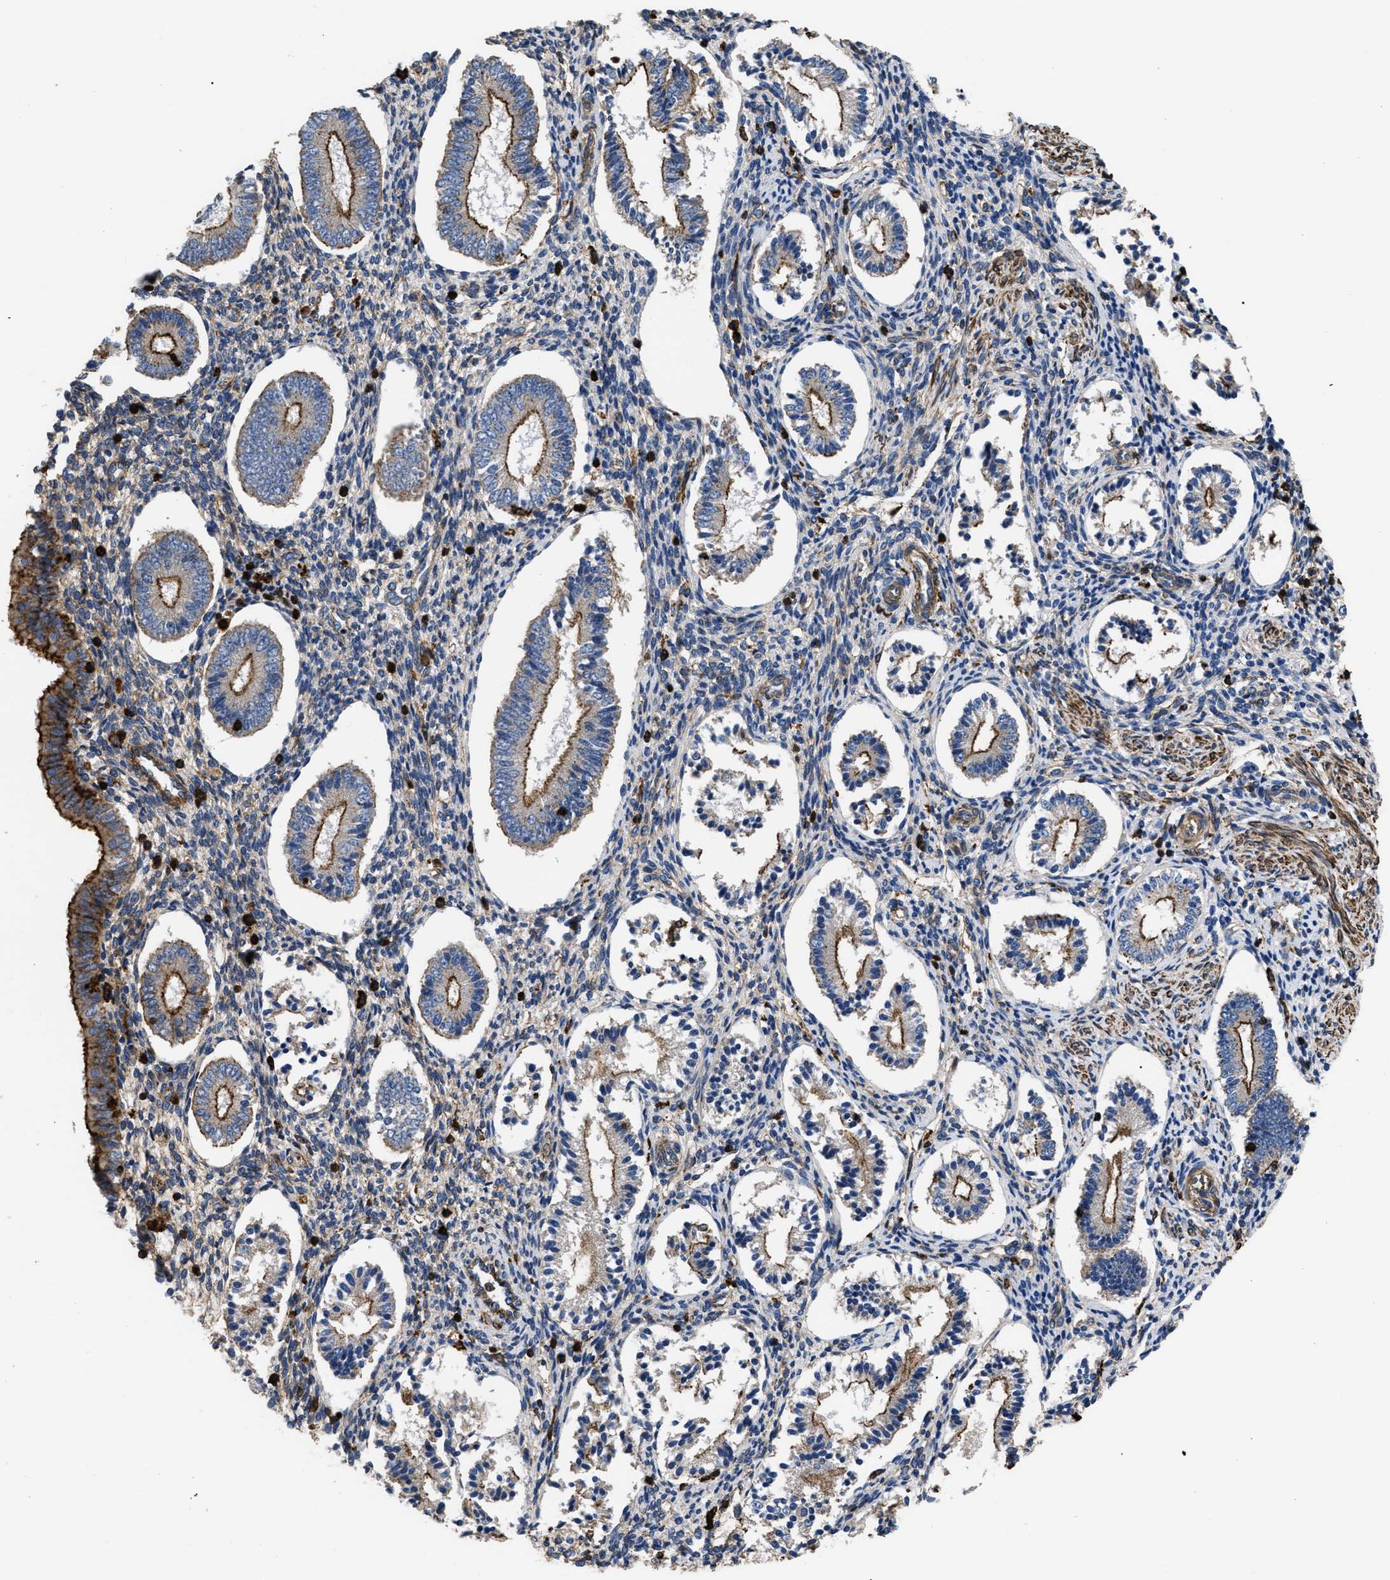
{"staining": {"intensity": "moderate", "quantity": "<25%", "location": "cytoplasmic/membranous"}, "tissue": "endometrium", "cell_type": "Cells in endometrial stroma", "image_type": "normal", "snomed": [{"axis": "morphology", "description": "Normal tissue, NOS"}, {"axis": "topography", "description": "Endometrium"}], "caption": "Protein staining of normal endometrium displays moderate cytoplasmic/membranous positivity in approximately <25% of cells in endometrial stroma.", "gene": "SCUBE2", "patient": {"sex": "female", "age": 42}}